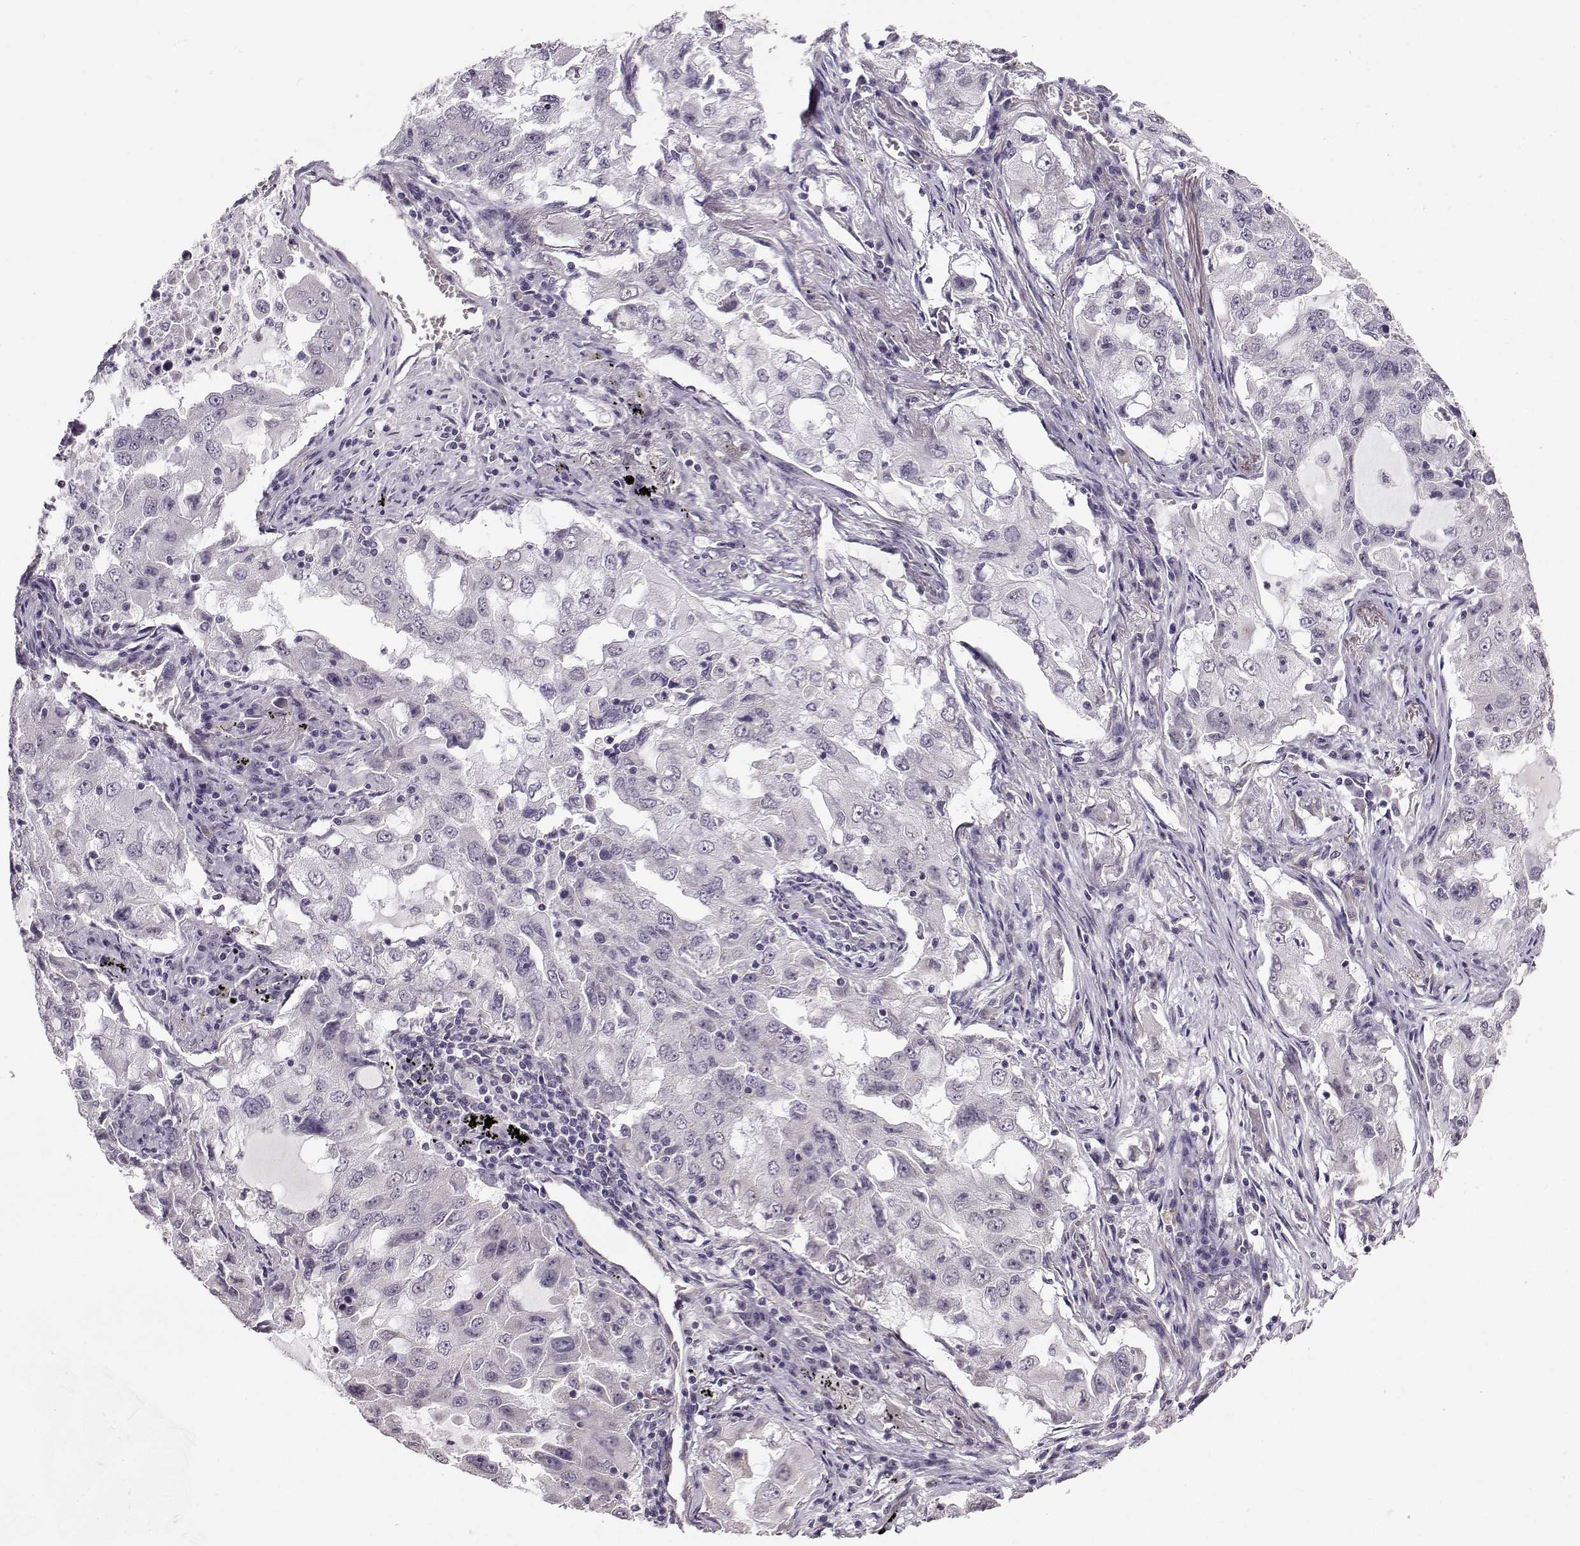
{"staining": {"intensity": "negative", "quantity": "none", "location": "none"}, "tissue": "lung cancer", "cell_type": "Tumor cells", "image_type": "cancer", "snomed": [{"axis": "morphology", "description": "Adenocarcinoma, NOS"}, {"axis": "topography", "description": "Lung"}], "caption": "High power microscopy histopathology image of an IHC histopathology image of adenocarcinoma (lung), revealing no significant positivity in tumor cells.", "gene": "TSPYL5", "patient": {"sex": "female", "age": 61}}